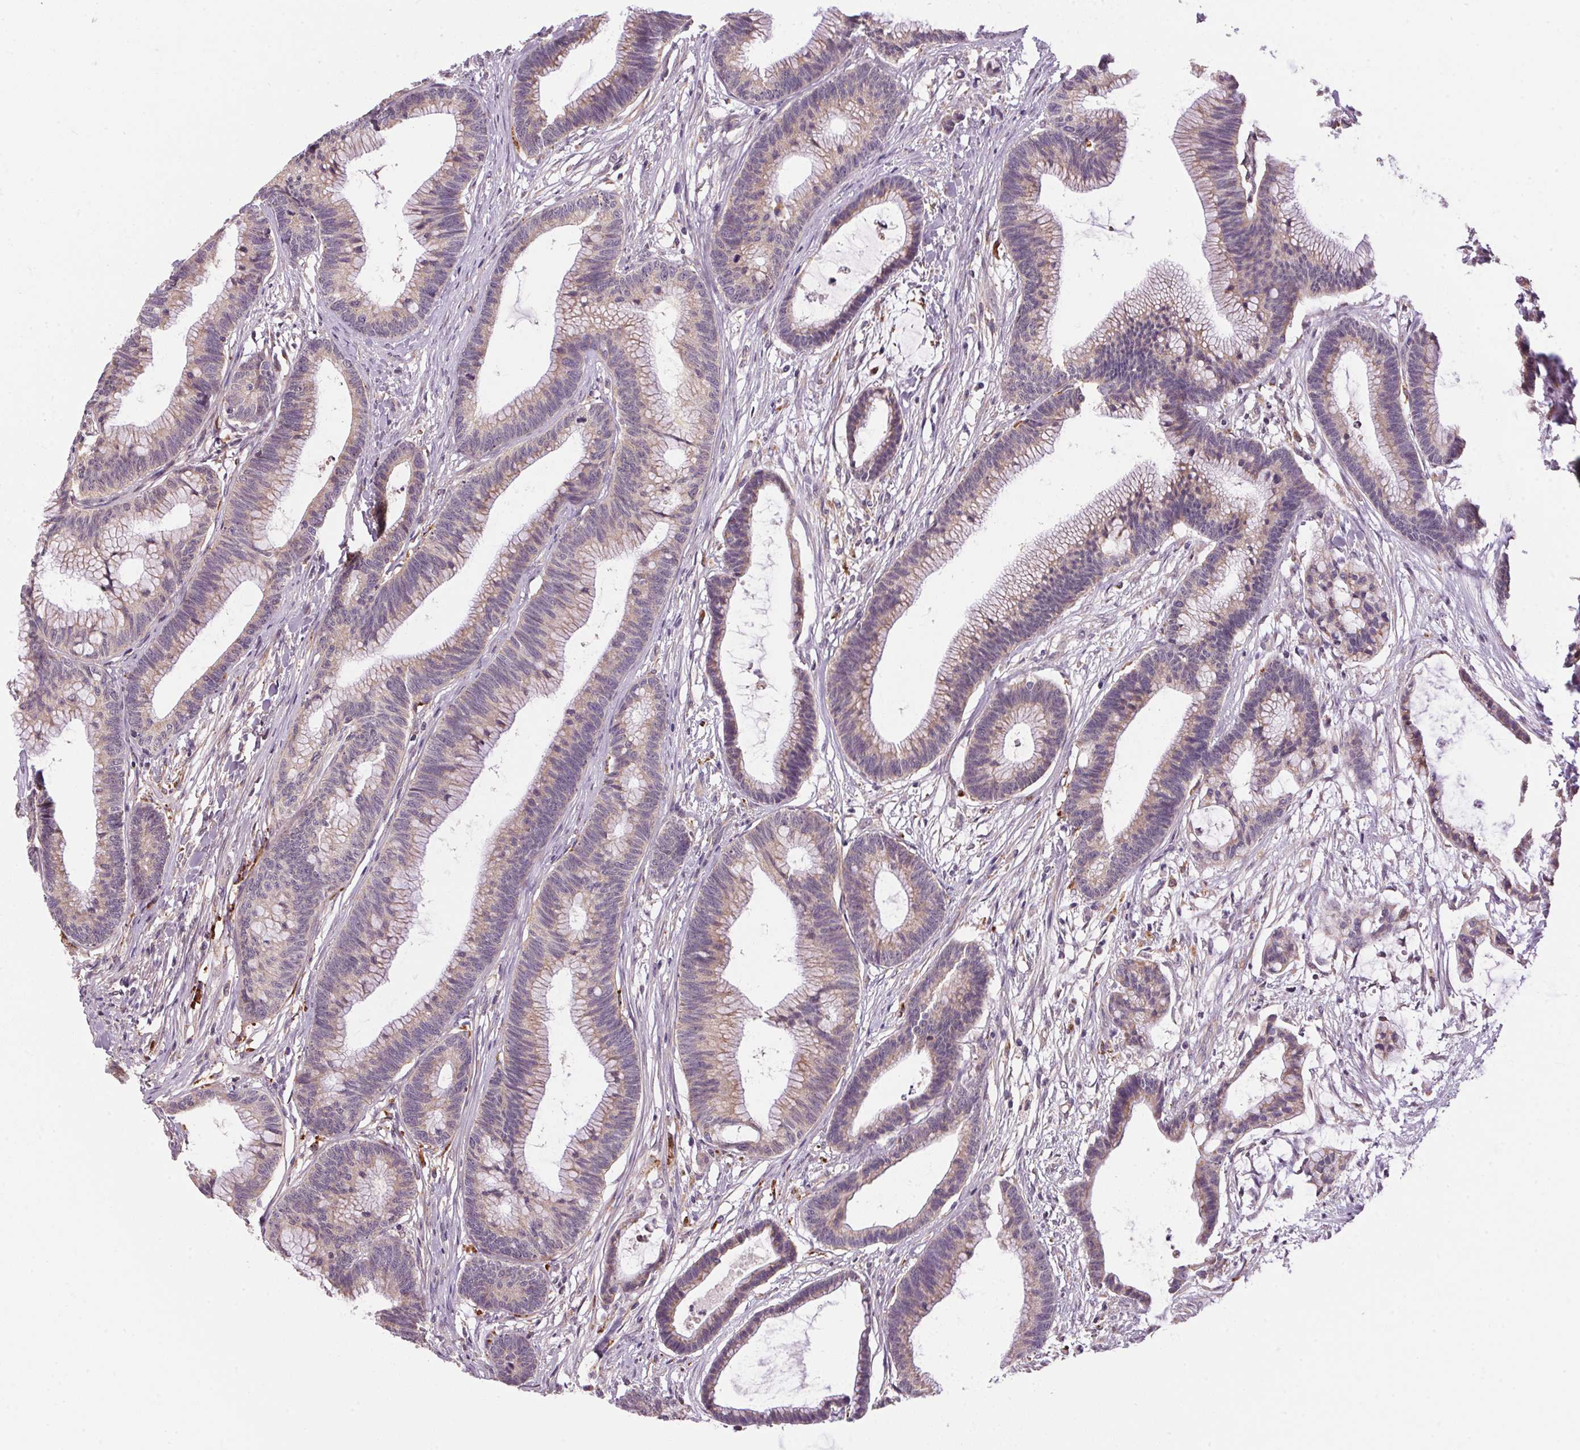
{"staining": {"intensity": "weak", "quantity": "25%-75%", "location": "cytoplasmic/membranous"}, "tissue": "colorectal cancer", "cell_type": "Tumor cells", "image_type": "cancer", "snomed": [{"axis": "morphology", "description": "Adenocarcinoma, NOS"}, {"axis": "topography", "description": "Colon"}], "caption": "A high-resolution photomicrograph shows immunohistochemistry staining of colorectal cancer (adenocarcinoma), which shows weak cytoplasmic/membranous expression in approximately 25%-75% of tumor cells.", "gene": "ADH5", "patient": {"sex": "female", "age": 78}}